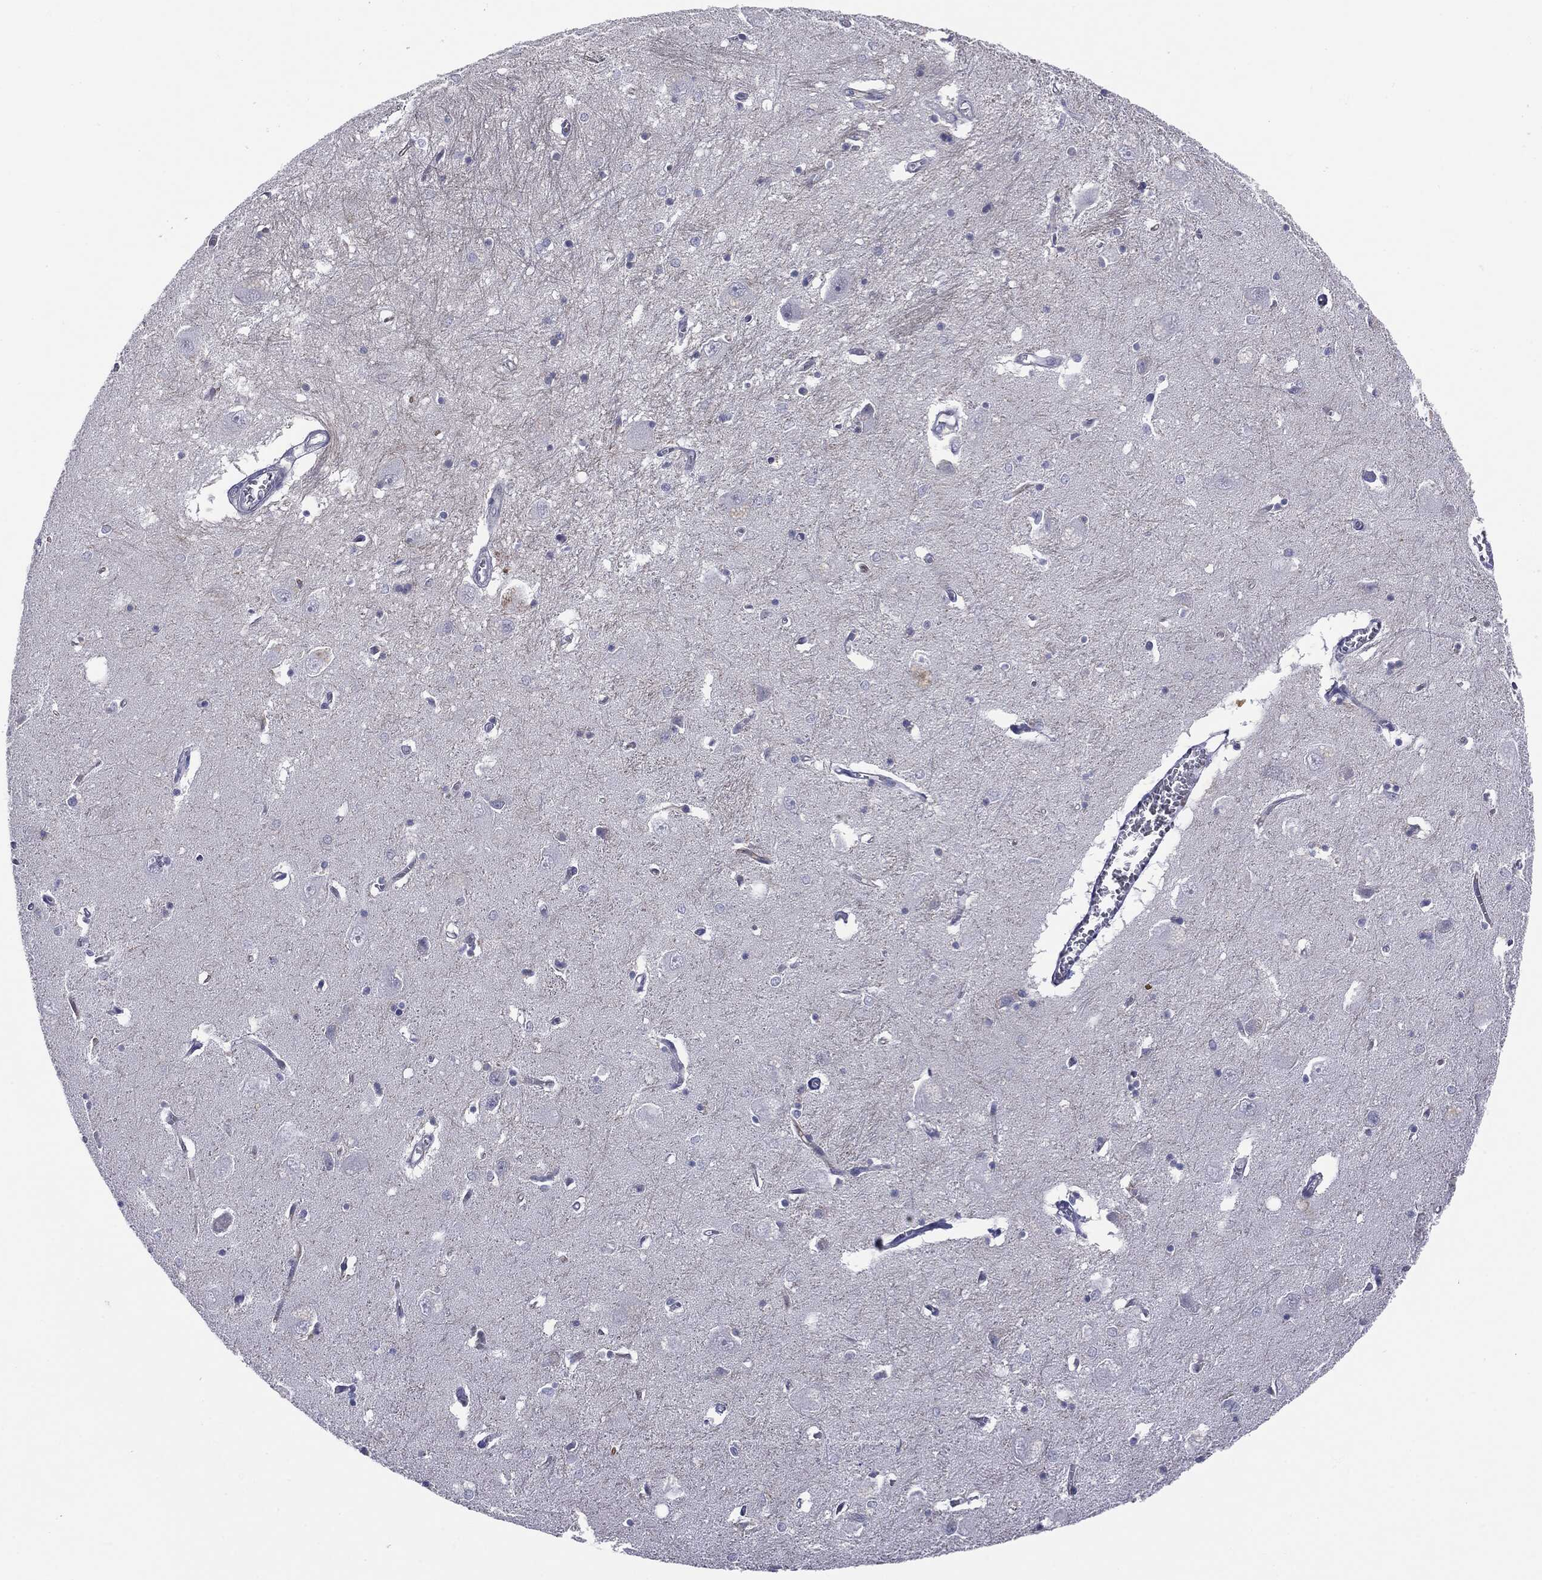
{"staining": {"intensity": "negative", "quantity": "none", "location": "none"}, "tissue": "caudate", "cell_type": "Glial cells", "image_type": "normal", "snomed": [{"axis": "morphology", "description": "Normal tissue, NOS"}, {"axis": "topography", "description": "Lateral ventricle wall"}], "caption": "Glial cells show no significant protein positivity in benign caudate.", "gene": "SLC5A5", "patient": {"sex": "male", "age": 54}}